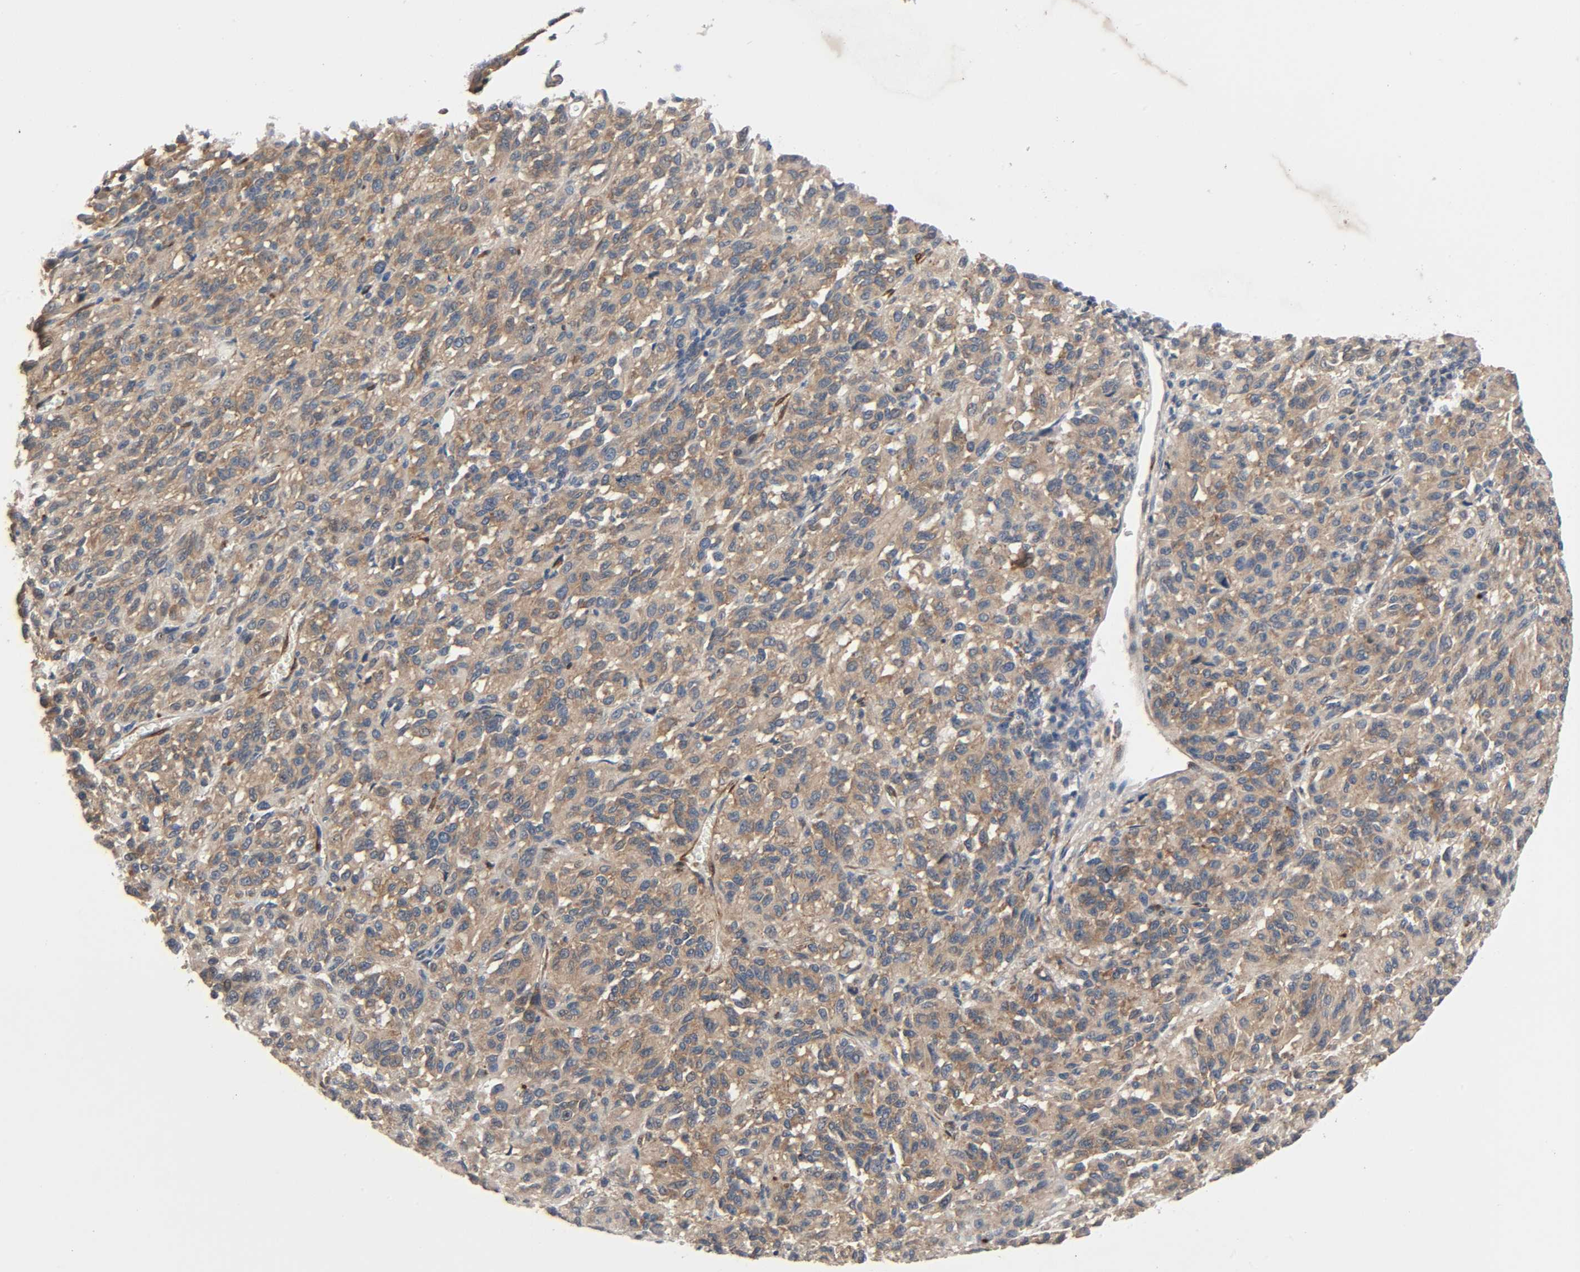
{"staining": {"intensity": "moderate", "quantity": ">75%", "location": "cytoplasmic/membranous"}, "tissue": "melanoma", "cell_type": "Tumor cells", "image_type": "cancer", "snomed": [{"axis": "morphology", "description": "Malignant melanoma, Metastatic site"}, {"axis": "topography", "description": "Lung"}], "caption": "Human melanoma stained with a protein marker demonstrates moderate staining in tumor cells.", "gene": "PTK2", "patient": {"sex": "male", "age": 64}}